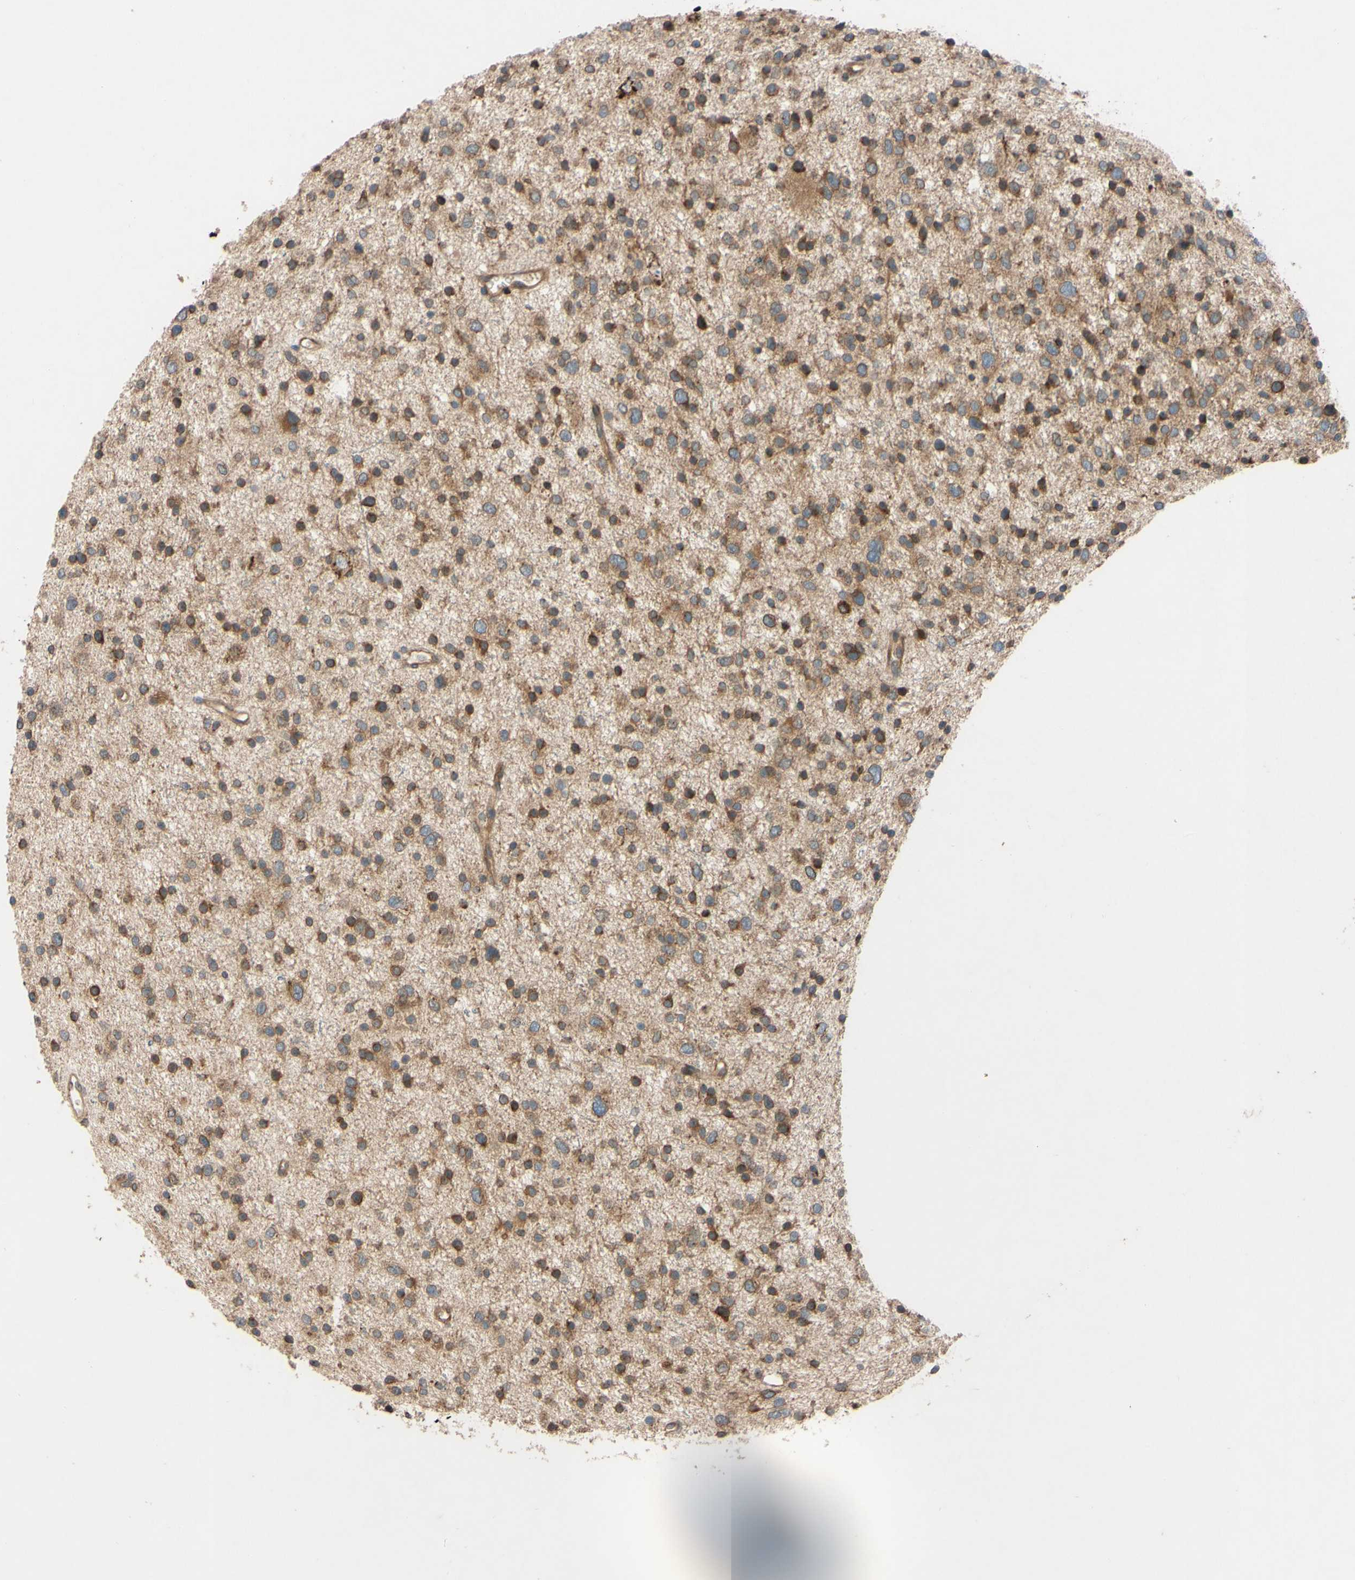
{"staining": {"intensity": "moderate", "quantity": ">75%", "location": "cytoplasmic/membranous,nuclear"}, "tissue": "glioma", "cell_type": "Tumor cells", "image_type": "cancer", "snomed": [{"axis": "morphology", "description": "Glioma, malignant, Low grade"}, {"axis": "topography", "description": "Brain"}], "caption": "A brown stain shows moderate cytoplasmic/membranous and nuclear positivity of a protein in human glioma tumor cells.", "gene": "PTPRU", "patient": {"sex": "female", "age": 37}}